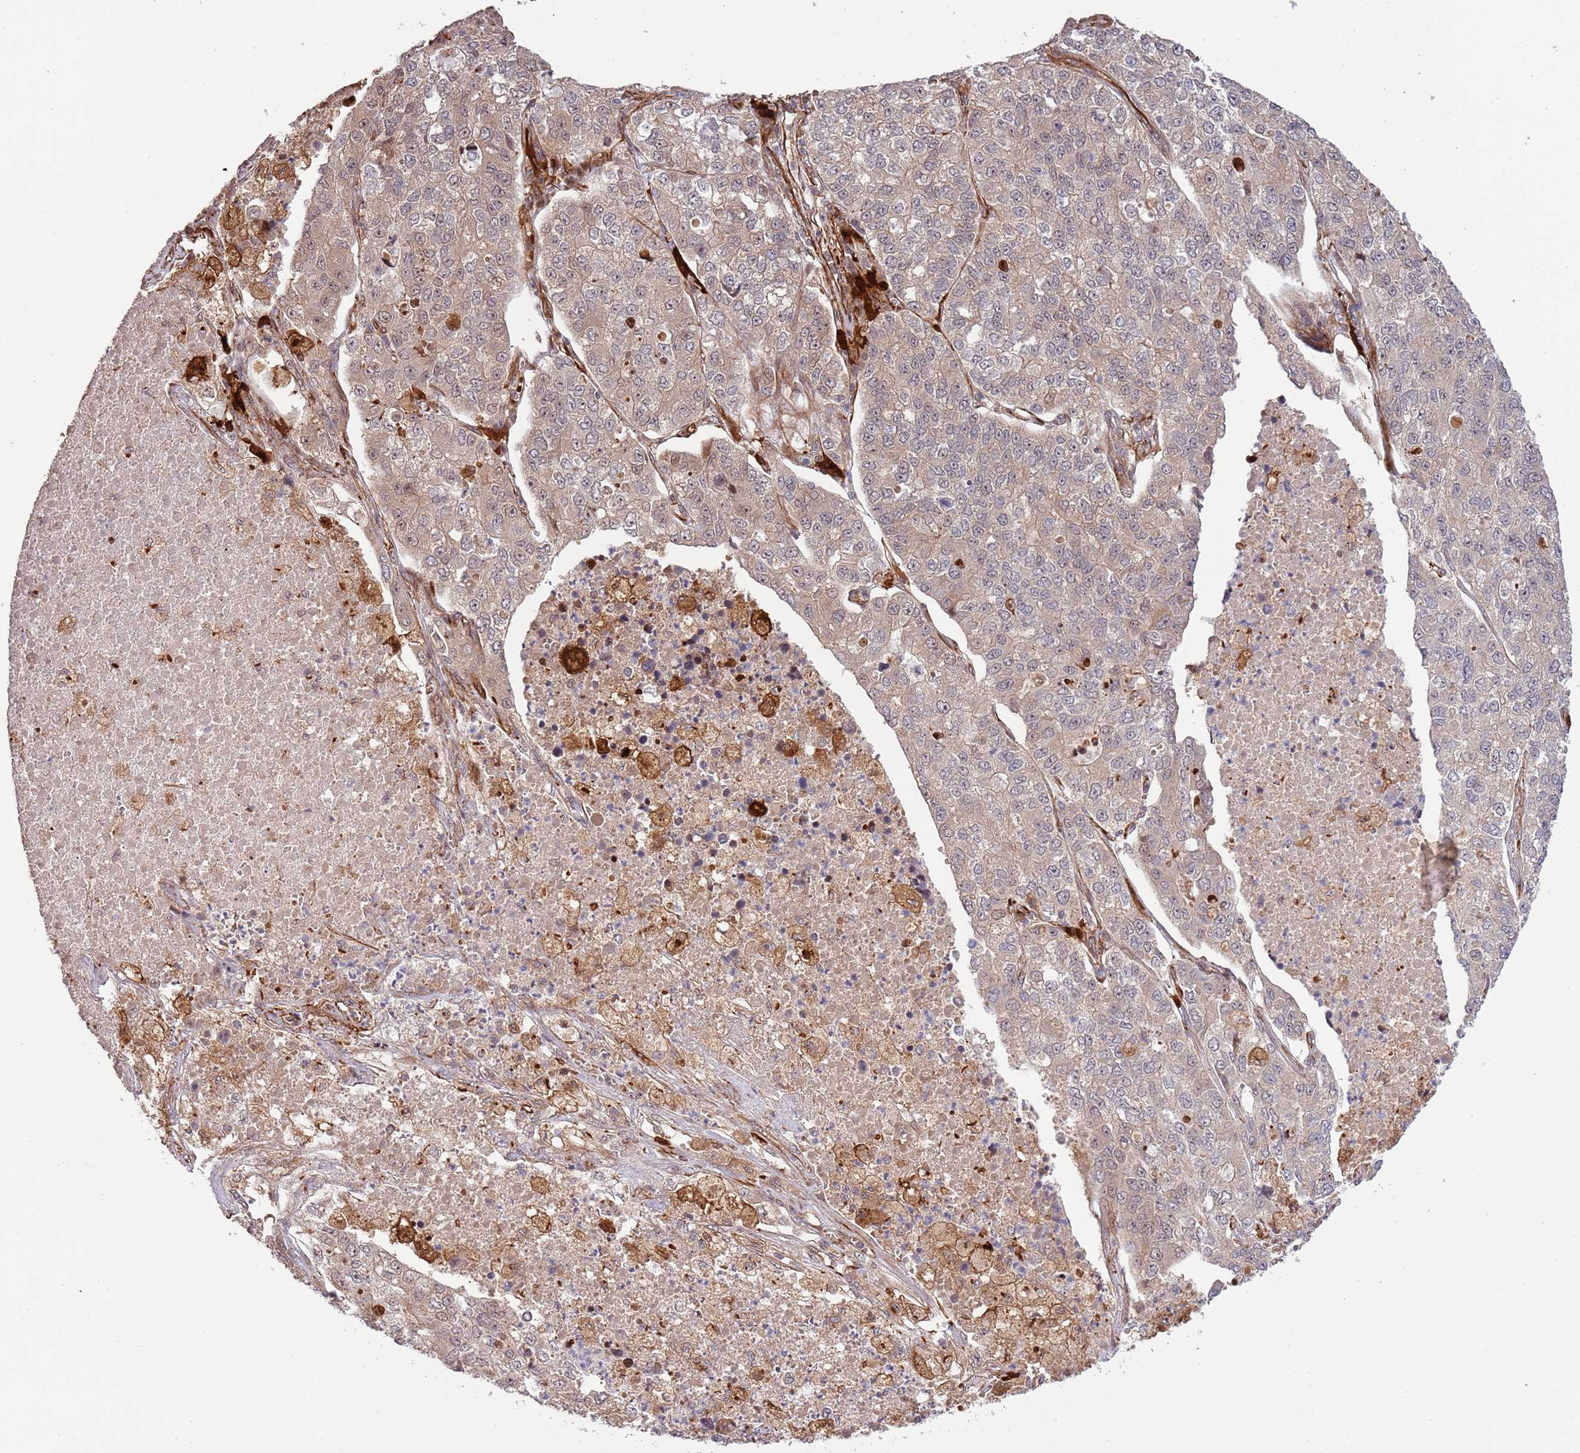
{"staining": {"intensity": "weak", "quantity": ">75%", "location": "cytoplasmic/membranous"}, "tissue": "lung cancer", "cell_type": "Tumor cells", "image_type": "cancer", "snomed": [{"axis": "morphology", "description": "Adenocarcinoma, NOS"}, {"axis": "topography", "description": "Lung"}], "caption": "The immunohistochemical stain shows weak cytoplasmic/membranous positivity in tumor cells of lung cancer (adenocarcinoma) tissue. (DAB (3,3'-diaminobenzidine) IHC with brightfield microscopy, high magnification).", "gene": "NEK3", "patient": {"sex": "male", "age": 49}}